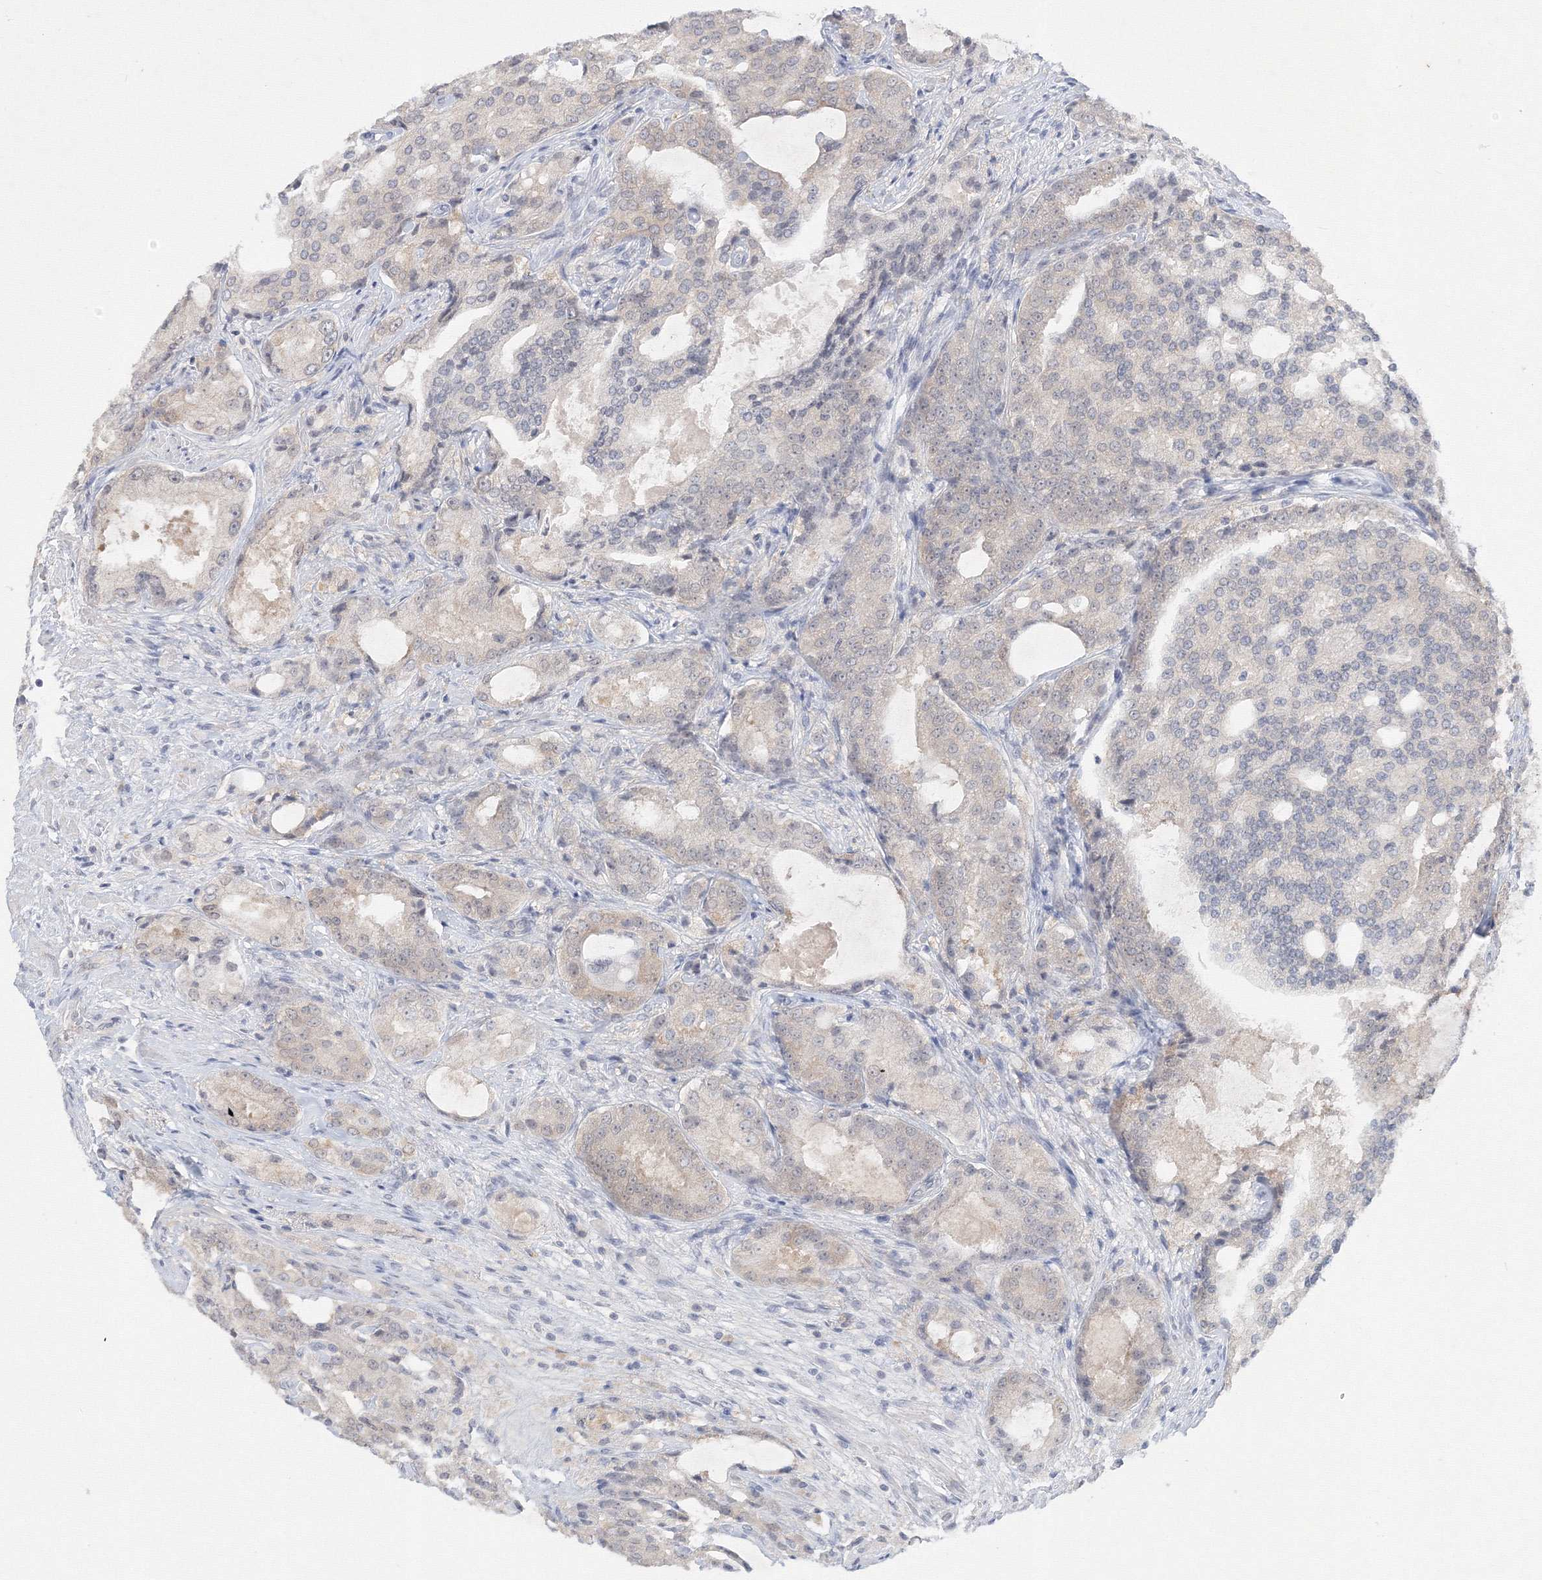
{"staining": {"intensity": "negative", "quantity": "none", "location": "none"}, "tissue": "prostate cancer", "cell_type": "Tumor cells", "image_type": "cancer", "snomed": [{"axis": "morphology", "description": "Adenocarcinoma, High grade"}, {"axis": "topography", "description": "Prostate"}], "caption": "Tumor cells are negative for brown protein staining in prostate cancer.", "gene": "NXPE3", "patient": {"sex": "male", "age": 72}}